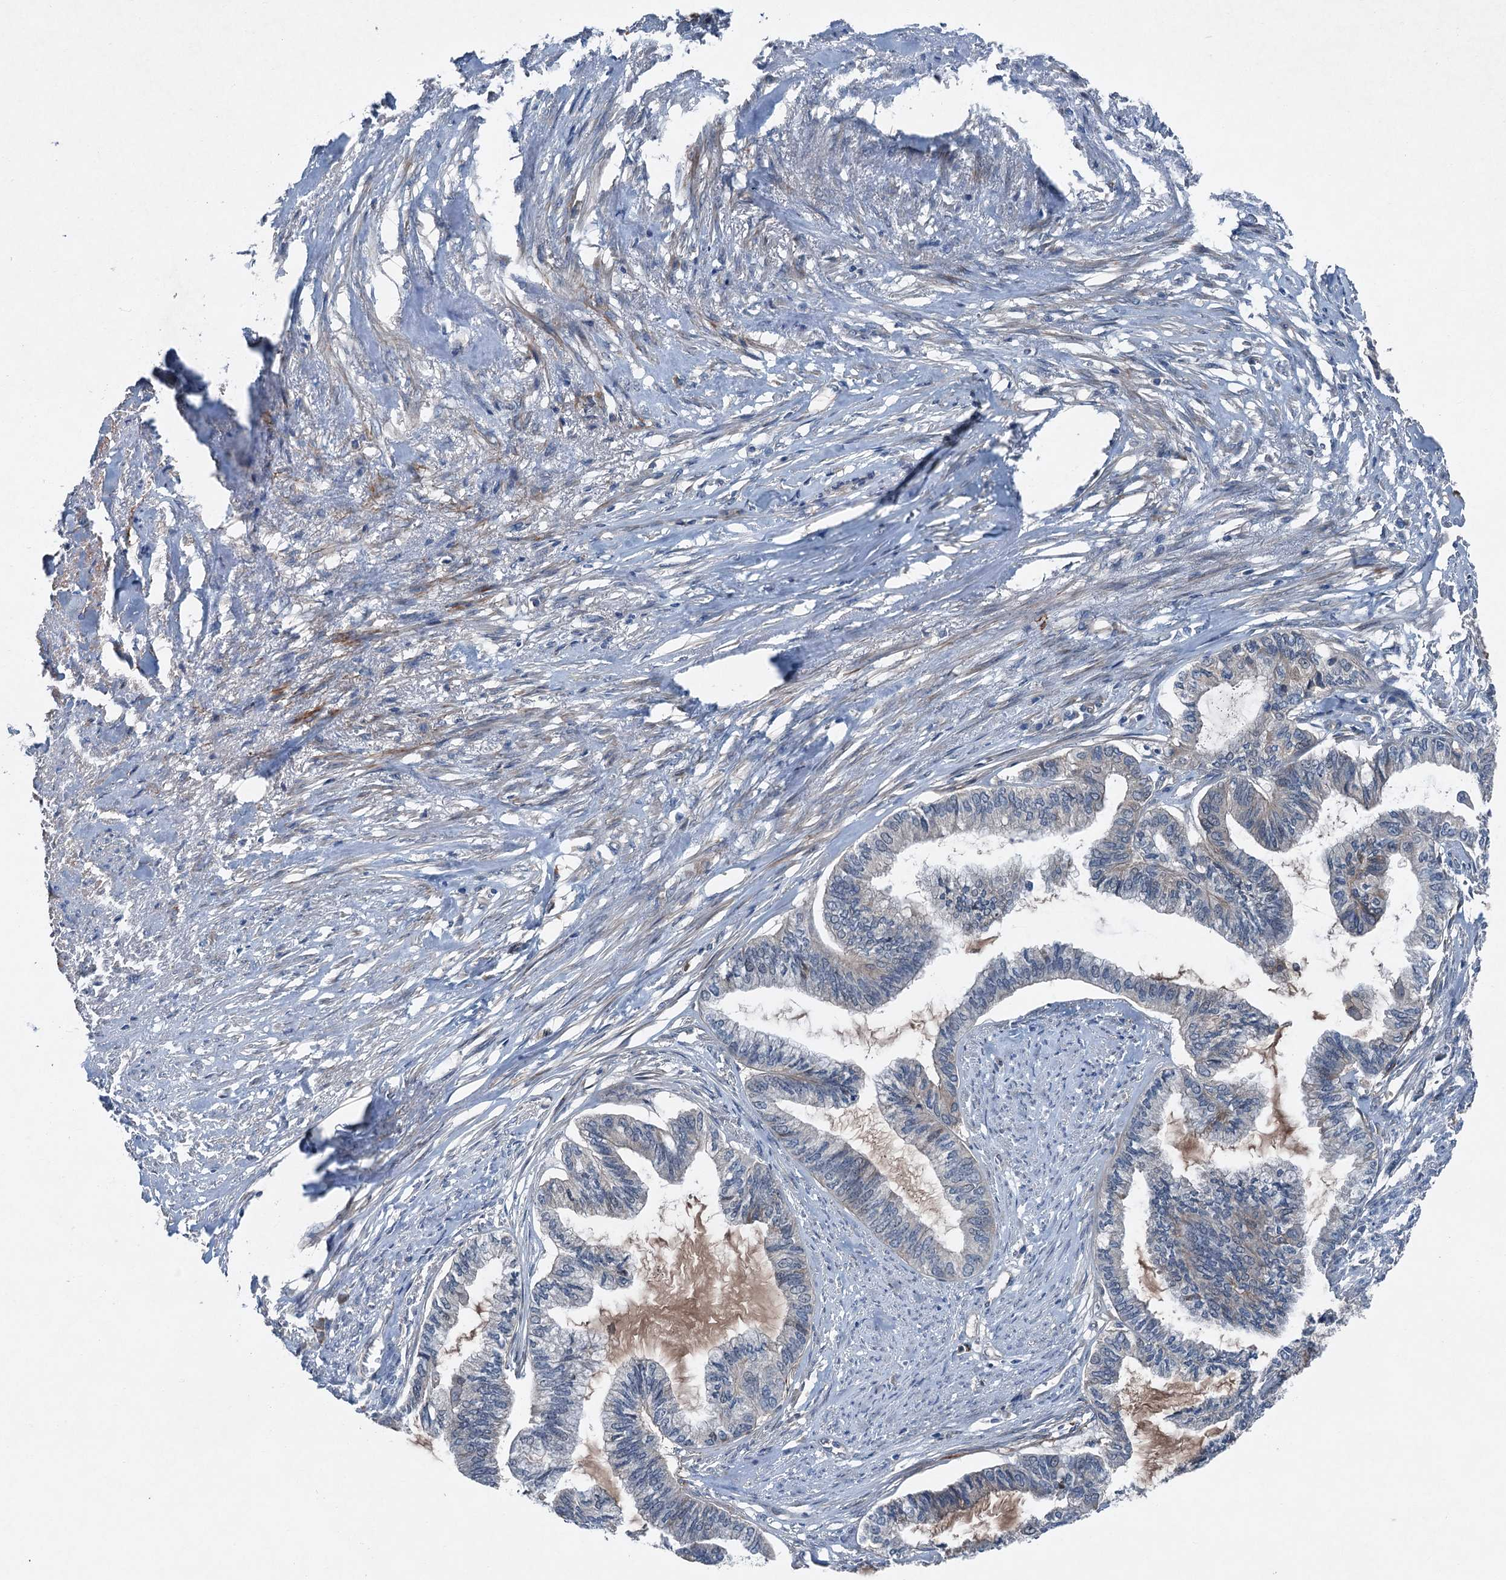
{"staining": {"intensity": "negative", "quantity": "none", "location": "none"}, "tissue": "endometrial cancer", "cell_type": "Tumor cells", "image_type": "cancer", "snomed": [{"axis": "morphology", "description": "Adenocarcinoma, NOS"}, {"axis": "topography", "description": "Endometrium"}], "caption": "An image of adenocarcinoma (endometrial) stained for a protein shows no brown staining in tumor cells.", "gene": "SLC2A10", "patient": {"sex": "female", "age": 86}}